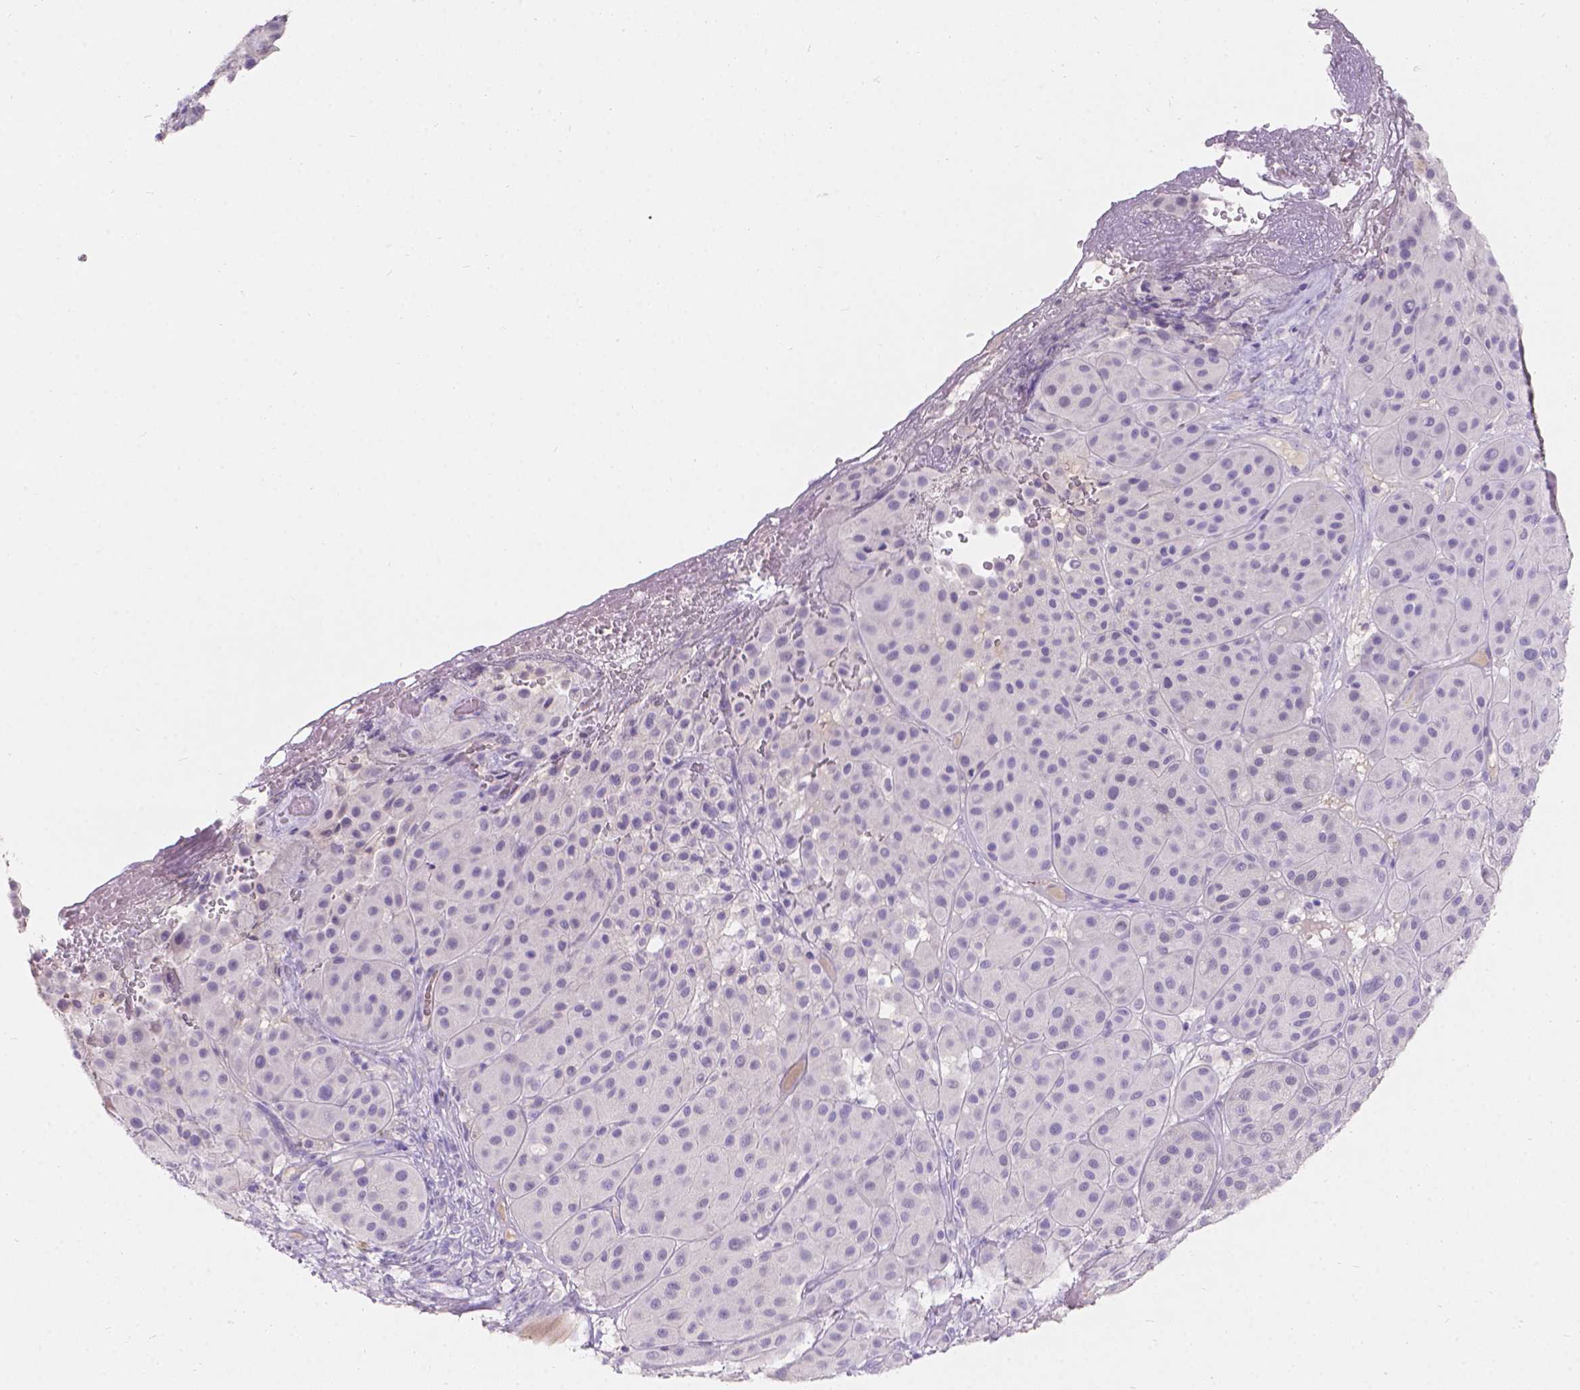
{"staining": {"intensity": "negative", "quantity": "none", "location": "none"}, "tissue": "melanoma", "cell_type": "Tumor cells", "image_type": "cancer", "snomed": [{"axis": "morphology", "description": "Malignant melanoma, Metastatic site"}, {"axis": "topography", "description": "Smooth muscle"}], "caption": "Photomicrograph shows no significant protein expression in tumor cells of melanoma. The staining was performed using DAB to visualize the protein expression in brown, while the nuclei were stained in blue with hematoxylin (Magnification: 20x).", "gene": "GAL3ST2", "patient": {"sex": "male", "age": 41}}